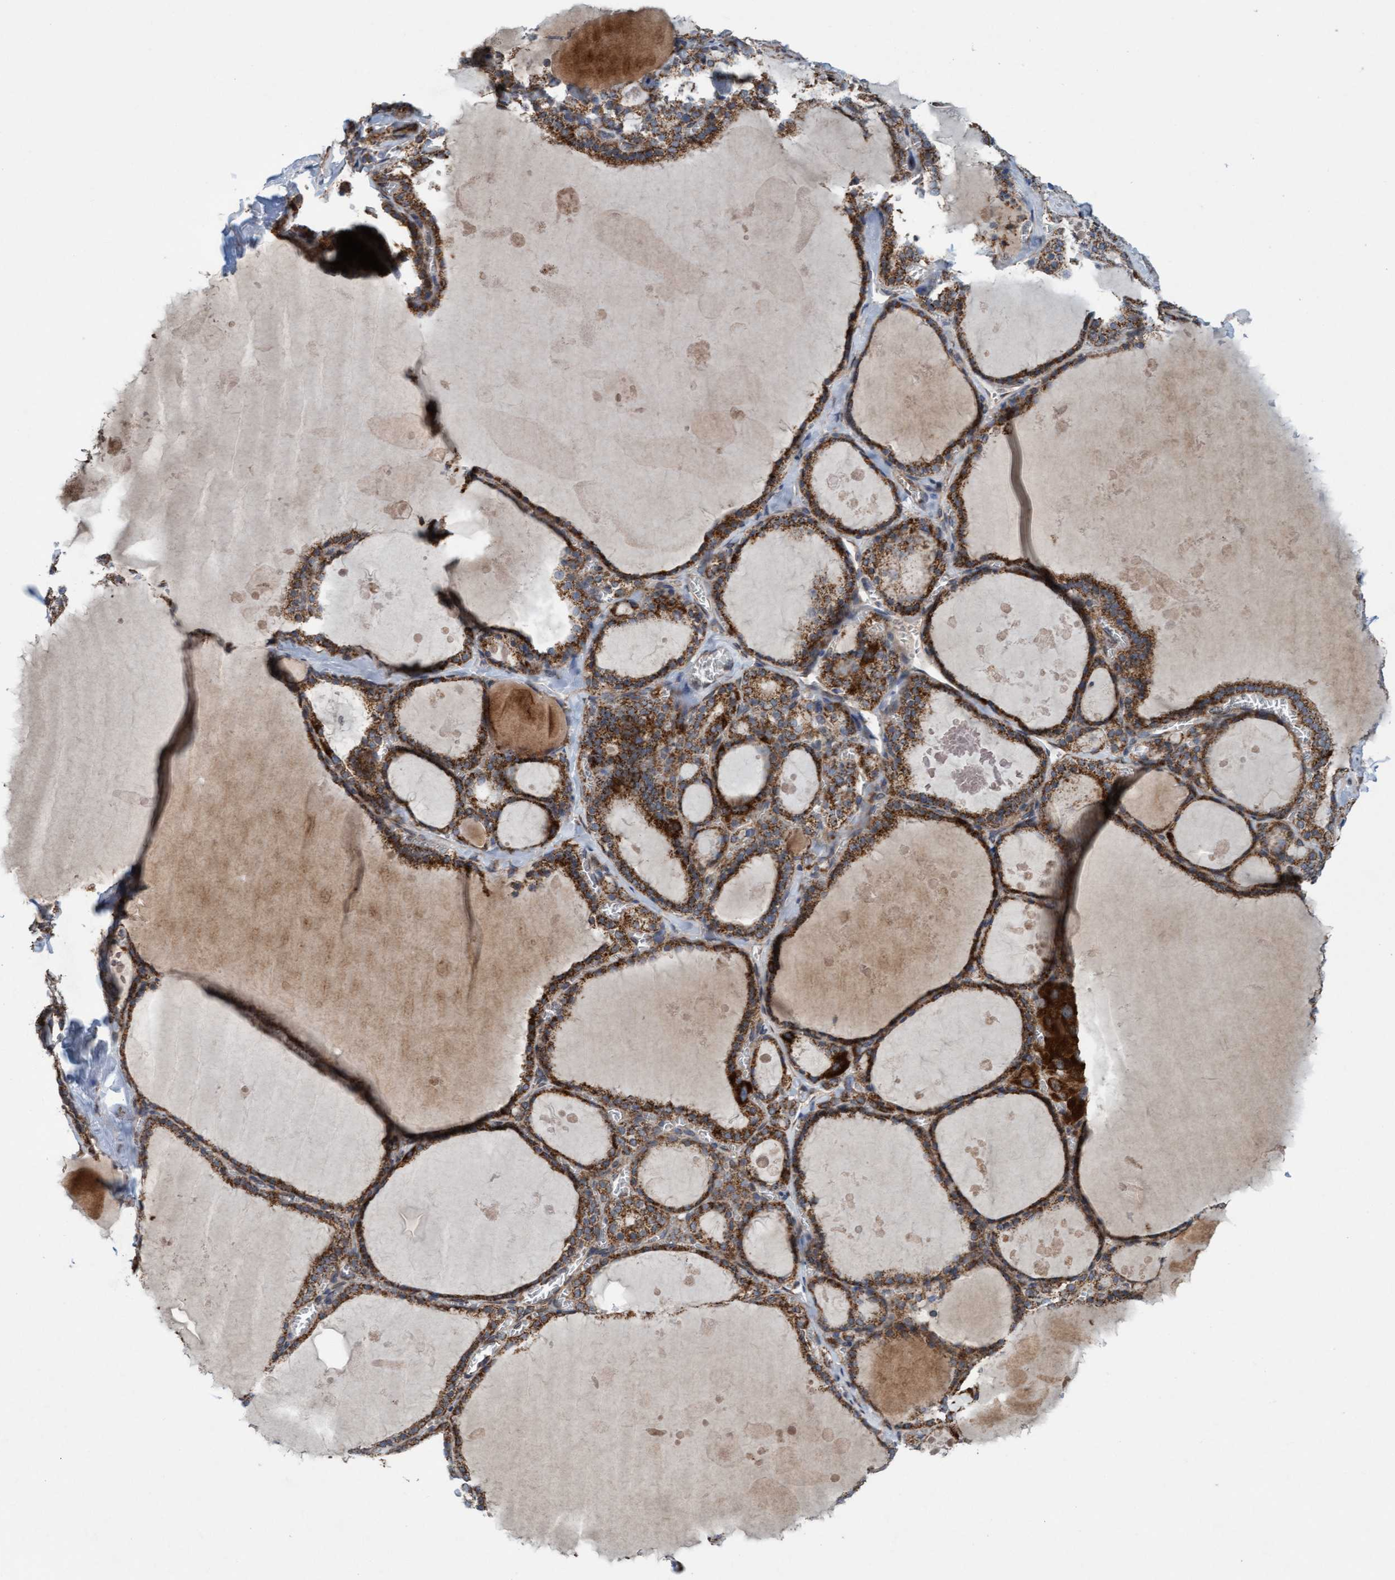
{"staining": {"intensity": "strong", "quantity": ">75%", "location": "cytoplasmic/membranous"}, "tissue": "thyroid gland", "cell_type": "Glandular cells", "image_type": "normal", "snomed": [{"axis": "morphology", "description": "Normal tissue, NOS"}, {"axis": "topography", "description": "Thyroid gland"}], "caption": "DAB (3,3'-diaminobenzidine) immunohistochemical staining of unremarkable human thyroid gland exhibits strong cytoplasmic/membranous protein positivity in about >75% of glandular cells. (DAB IHC with brightfield microscopy, high magnification).", "gene": "MRPS23", "patient": {"sex": "male", "age": 56}}